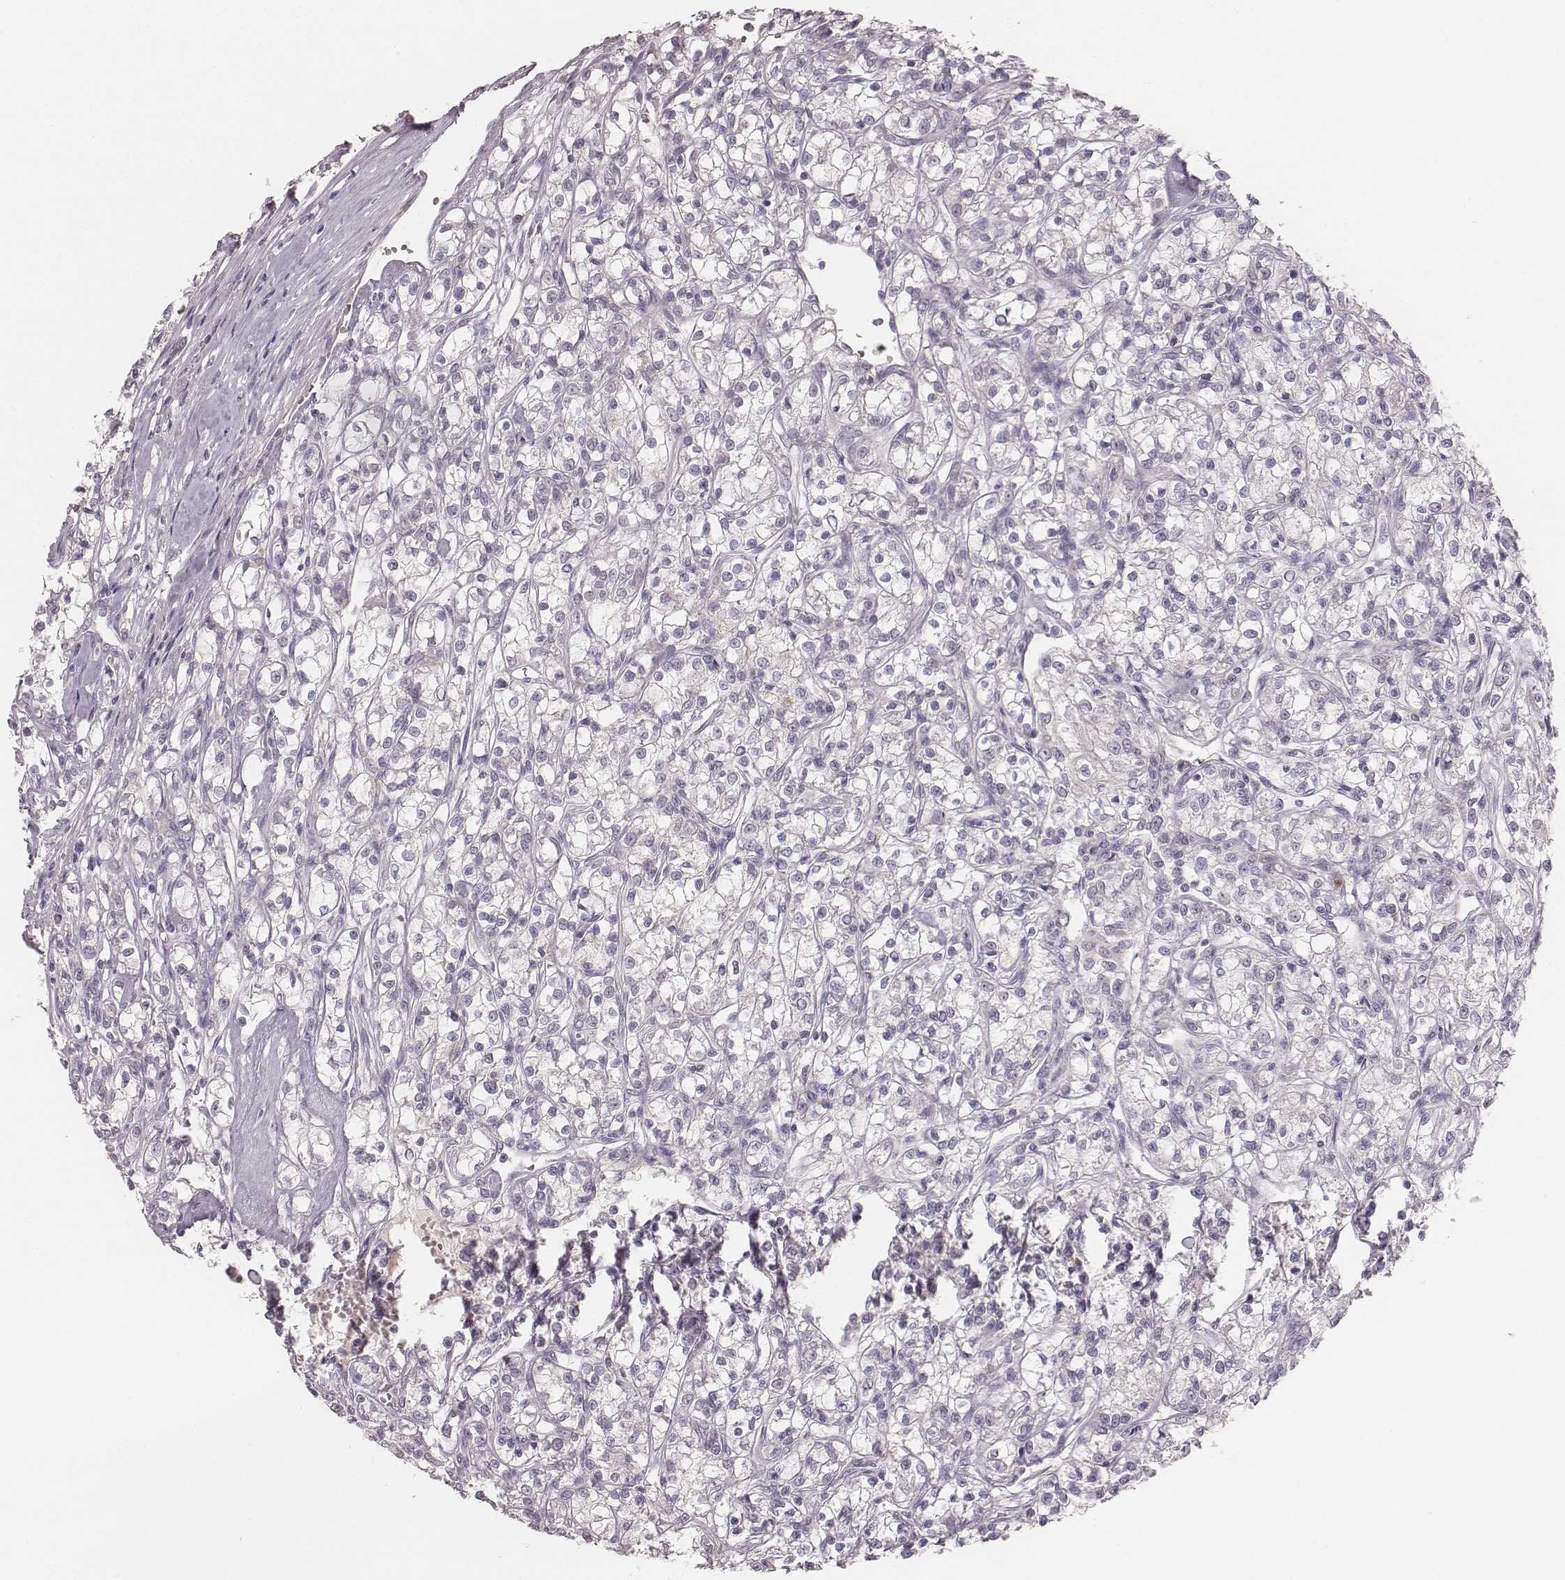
{"staining": {"intensity": "negative", "quantity": "none", "location": "none"}, "tissue": "renal cancer", "cell_type": "Tumor cells", "image_type": "cancer", "snomed": [{"axis": "morphology", "description": "Adenocarcinoma, NOS"}, {"axis": "topography", "description": "Kidney"}], "caption": "IHC histopathology image of human renal cancer (adenocarcinoma) stained for a protein (brown), which displays no expression in tumor cells.", "gene": "LY6K", "patient": {"sex": "female", "age": 59}}